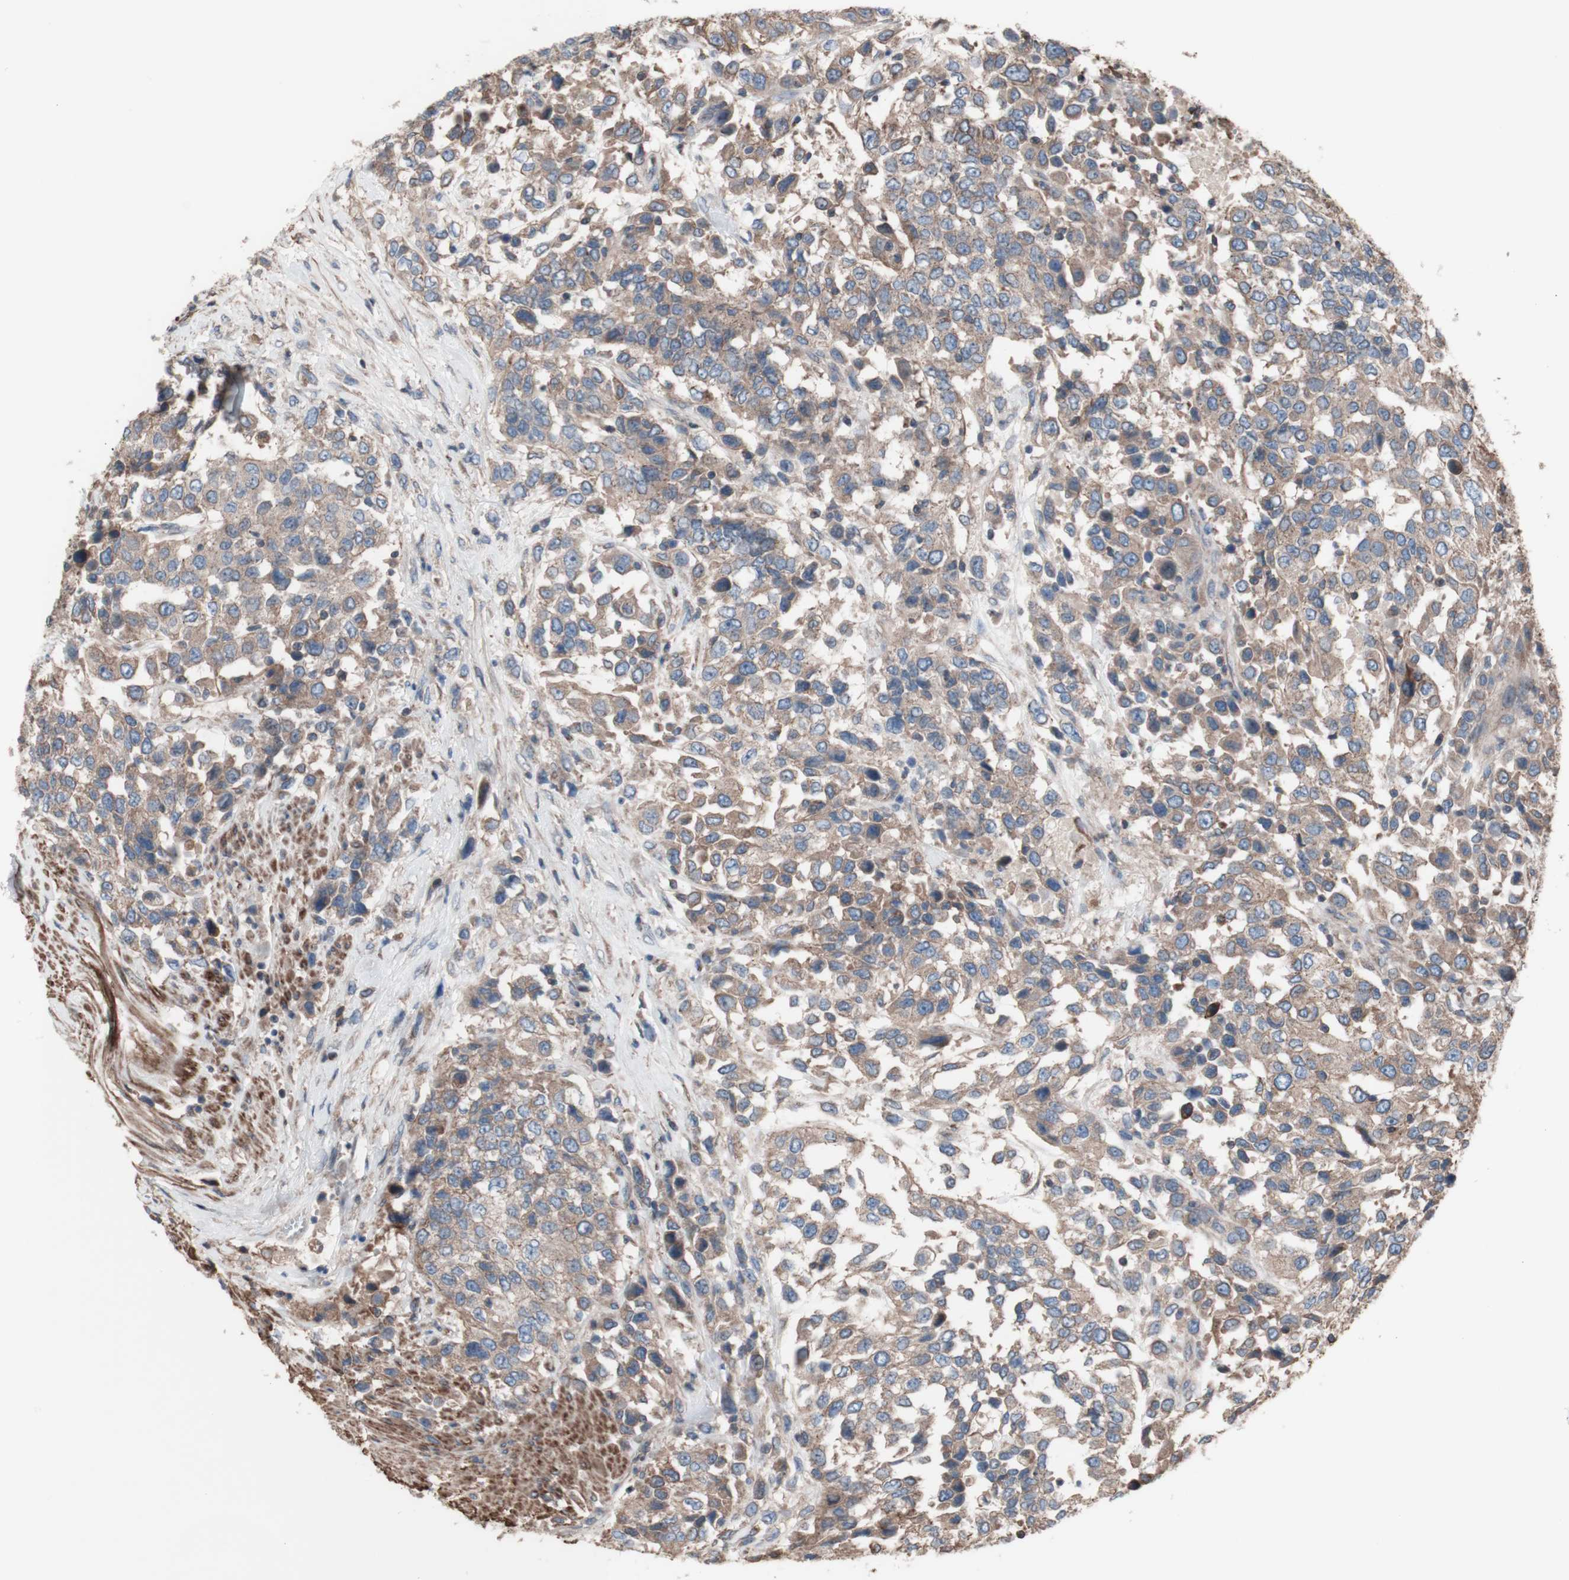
{"staining": {"intensity": "moderate", "quantity": ">75%", "location": "cytoplasmic/membranous"}, "tissue": "urothelial cancer", "cell_type": "Tumor cells", "image_type": "cancer", "snomed": [{"axis": "morphology", "description": "Urothelial carcinoma, High grade"}, {"axis": "topography", "description": "Urinary bladder"}], "caption": "About >75% of tumor cells in urothelial carcinoma (high-grade) exhibit moderate cytoplasmic/membranous protein staining as visualized by brown immunohistochemical staining.", "gene": "COPB1", "patient": {"sex": "female", "age": 80}}